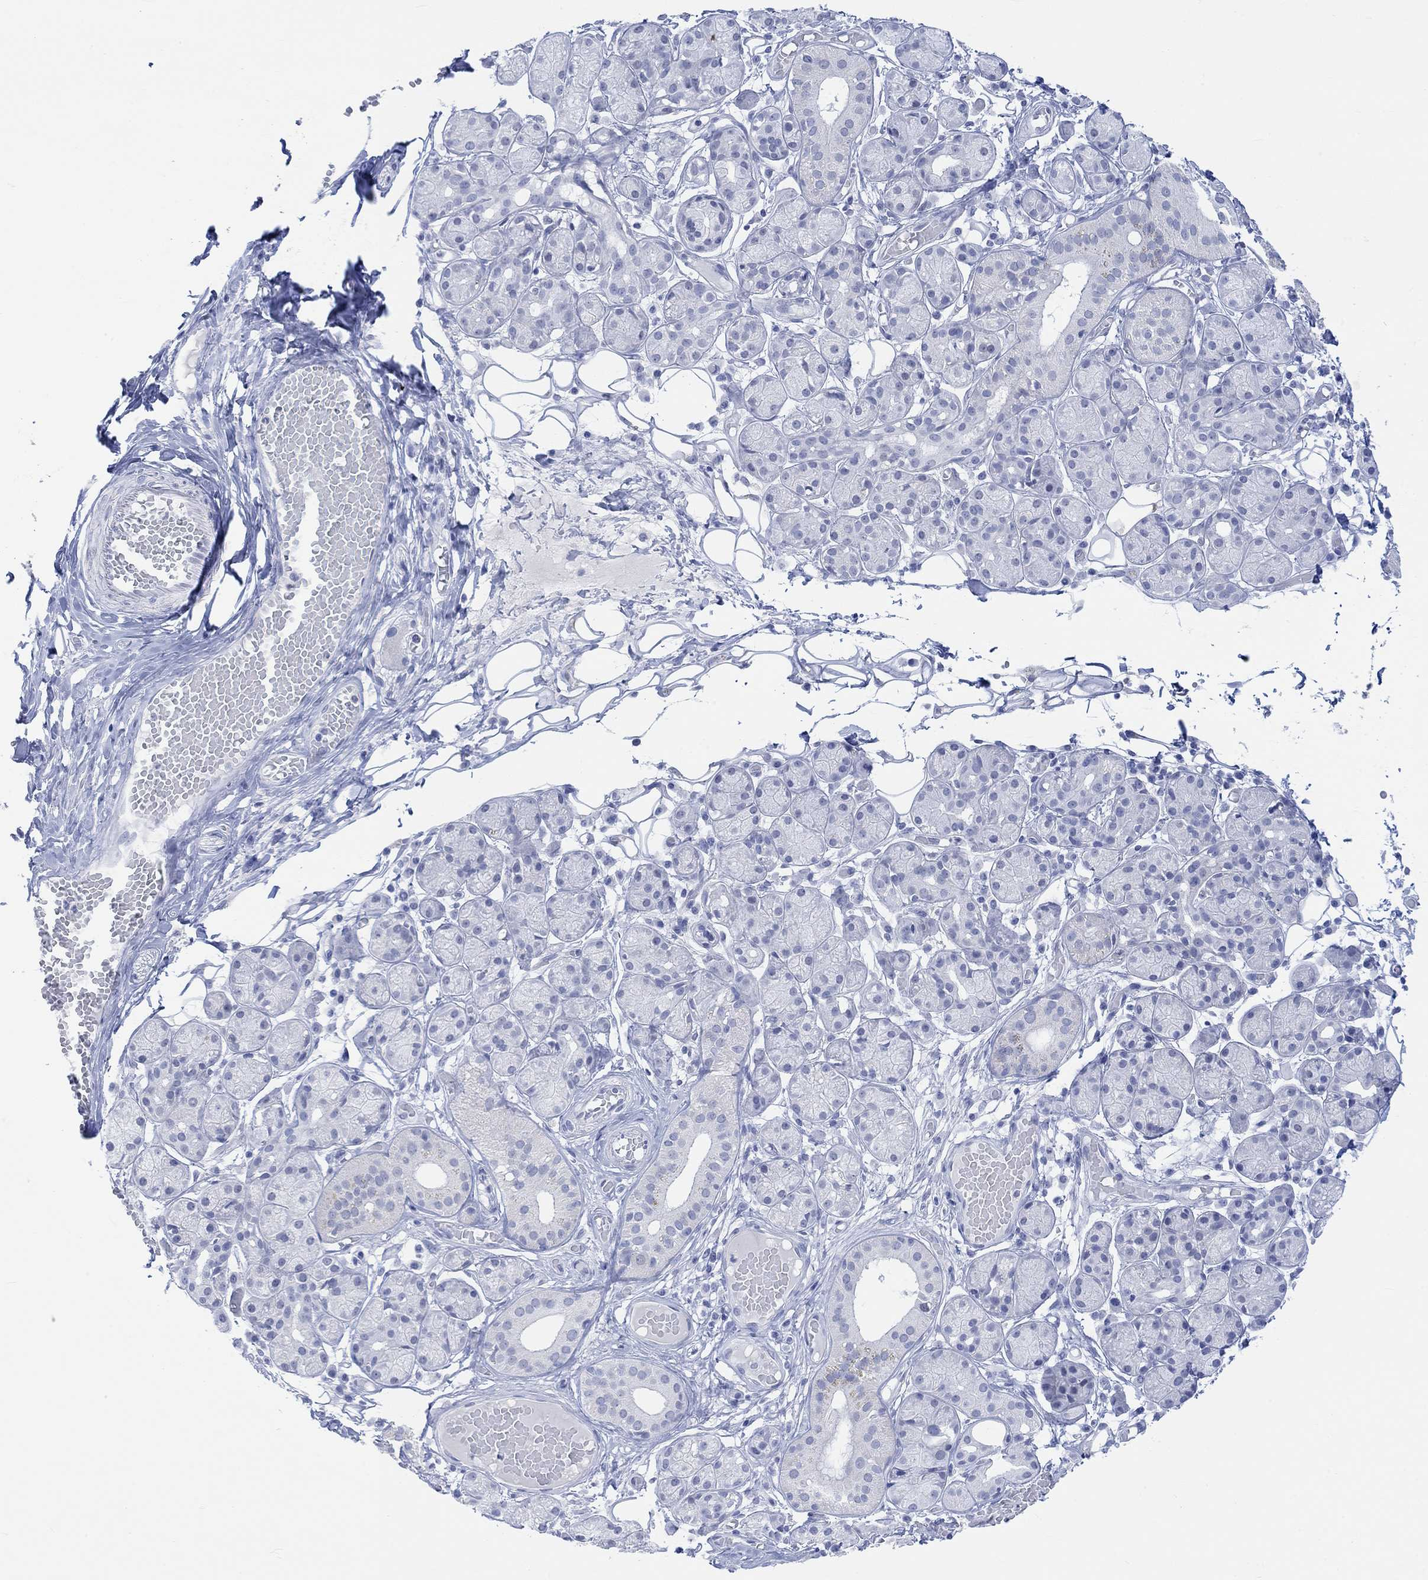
{"staining": {"intensity": "negative", "quantity": "none", "location": "none"}, "tissue": "salivary gland", "cell_type": "Glandular cells", "image_type": "normal", "snomed": [{"axis": "morphology", "description": "Normal tissue, NOS"}, {"axis": "topography", "description": "Salivary gland"}, {"axis": "topography", "description": "Peripheral nerve tissue"}], "caption": "Salivary gland was stained to show a protein in brown. There is no significant positivity in glandular cells. Nuclei are stained in blue.", "gene": "AK8", "patient": {"sex": "male", "age": 71}}